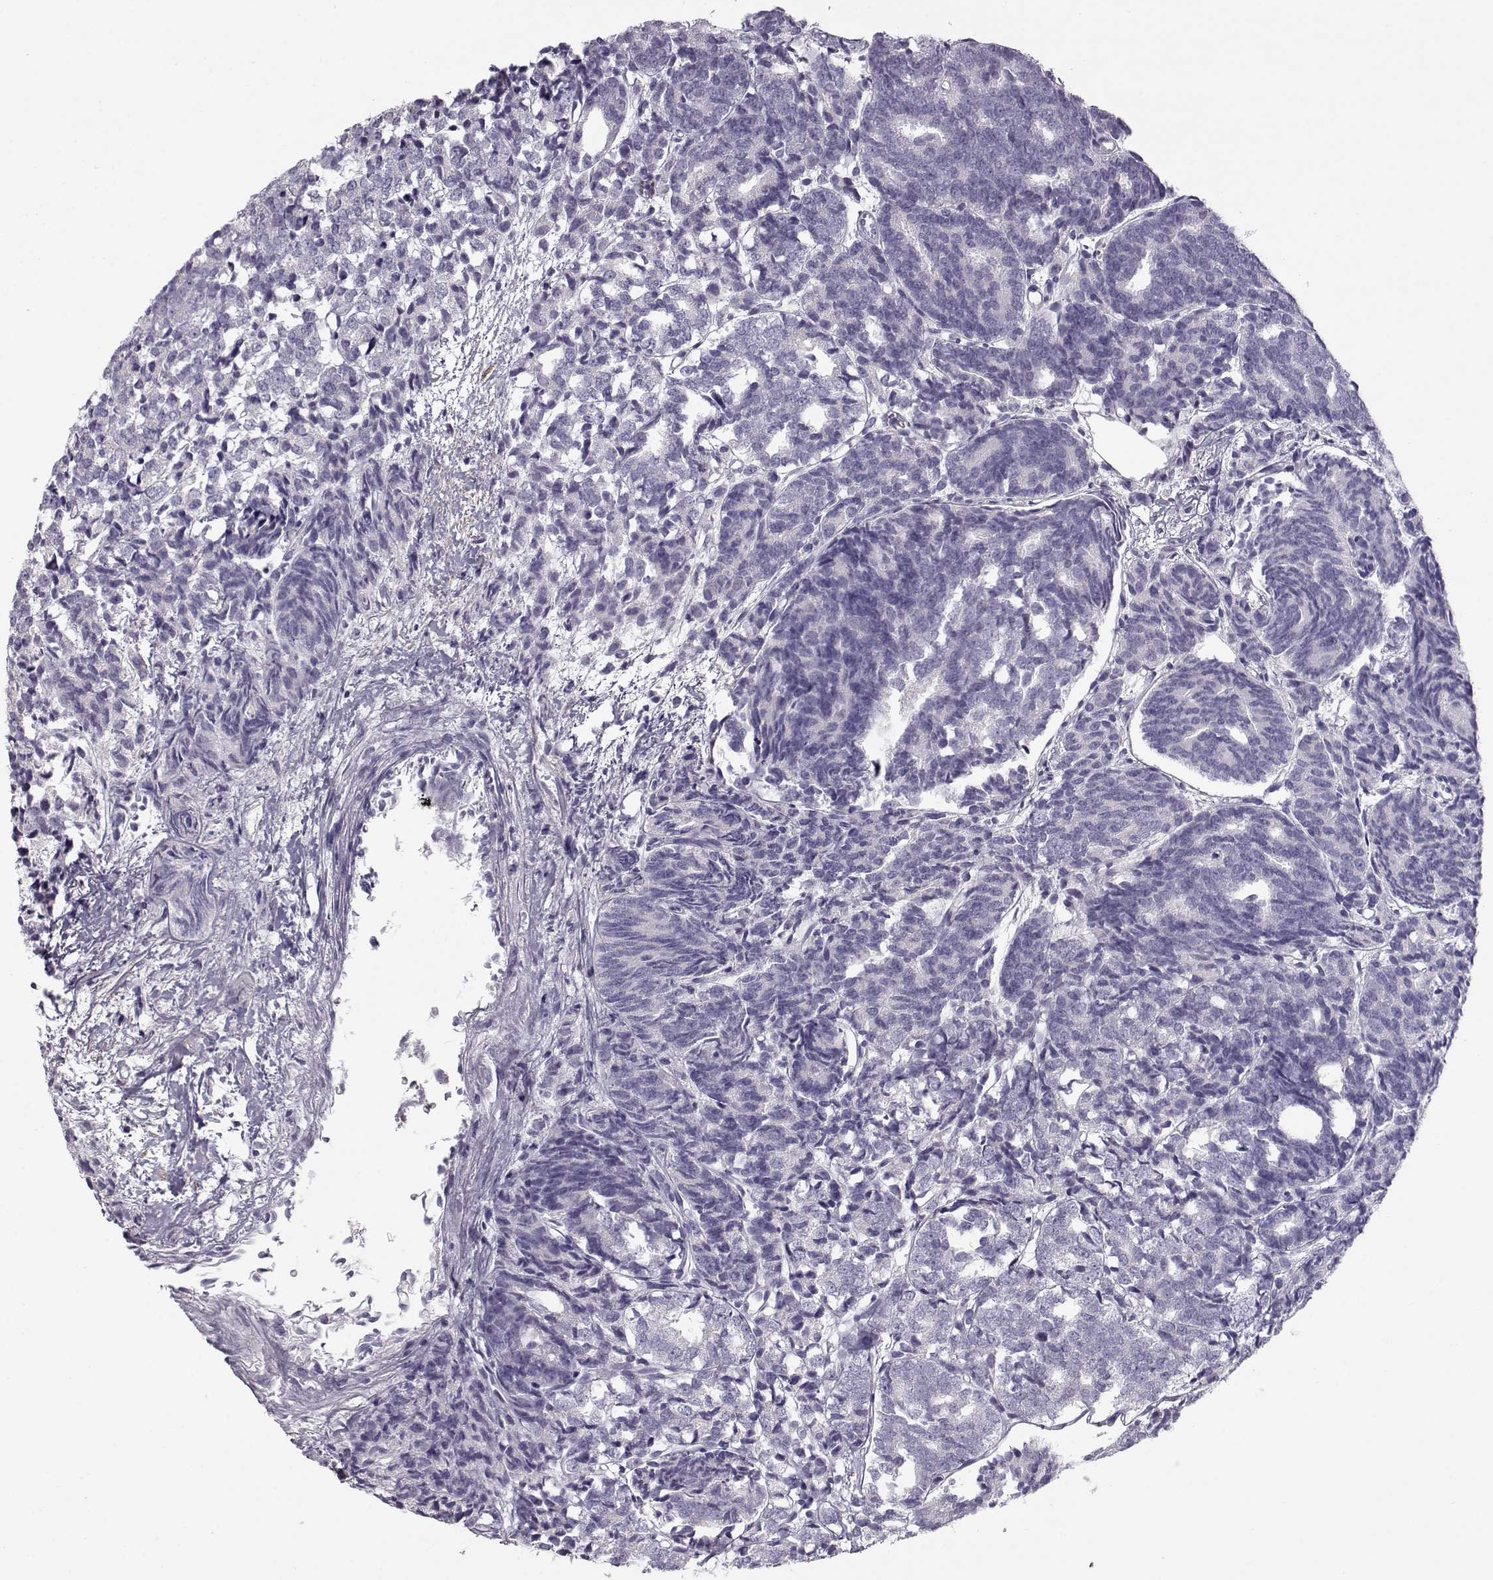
{"staining": {"intensity": "negative", "quantity": "none", "location": "none"}, "tissue": "prostate cancer", "cell_type": "Tumor cells", "image_type": "cancer", "snomed": [{"axis": "morphology", "description": "Adenocarcinoma, High grade"}, {"axis": "topography", "description": "Prostate"}], "caption": "This is an IHC image of human high-grade adenocarcinoma (prostate). There is no staining in tumor cells.", "gene": "GRK1", "patient": {"sex": "male", "age": 53}}